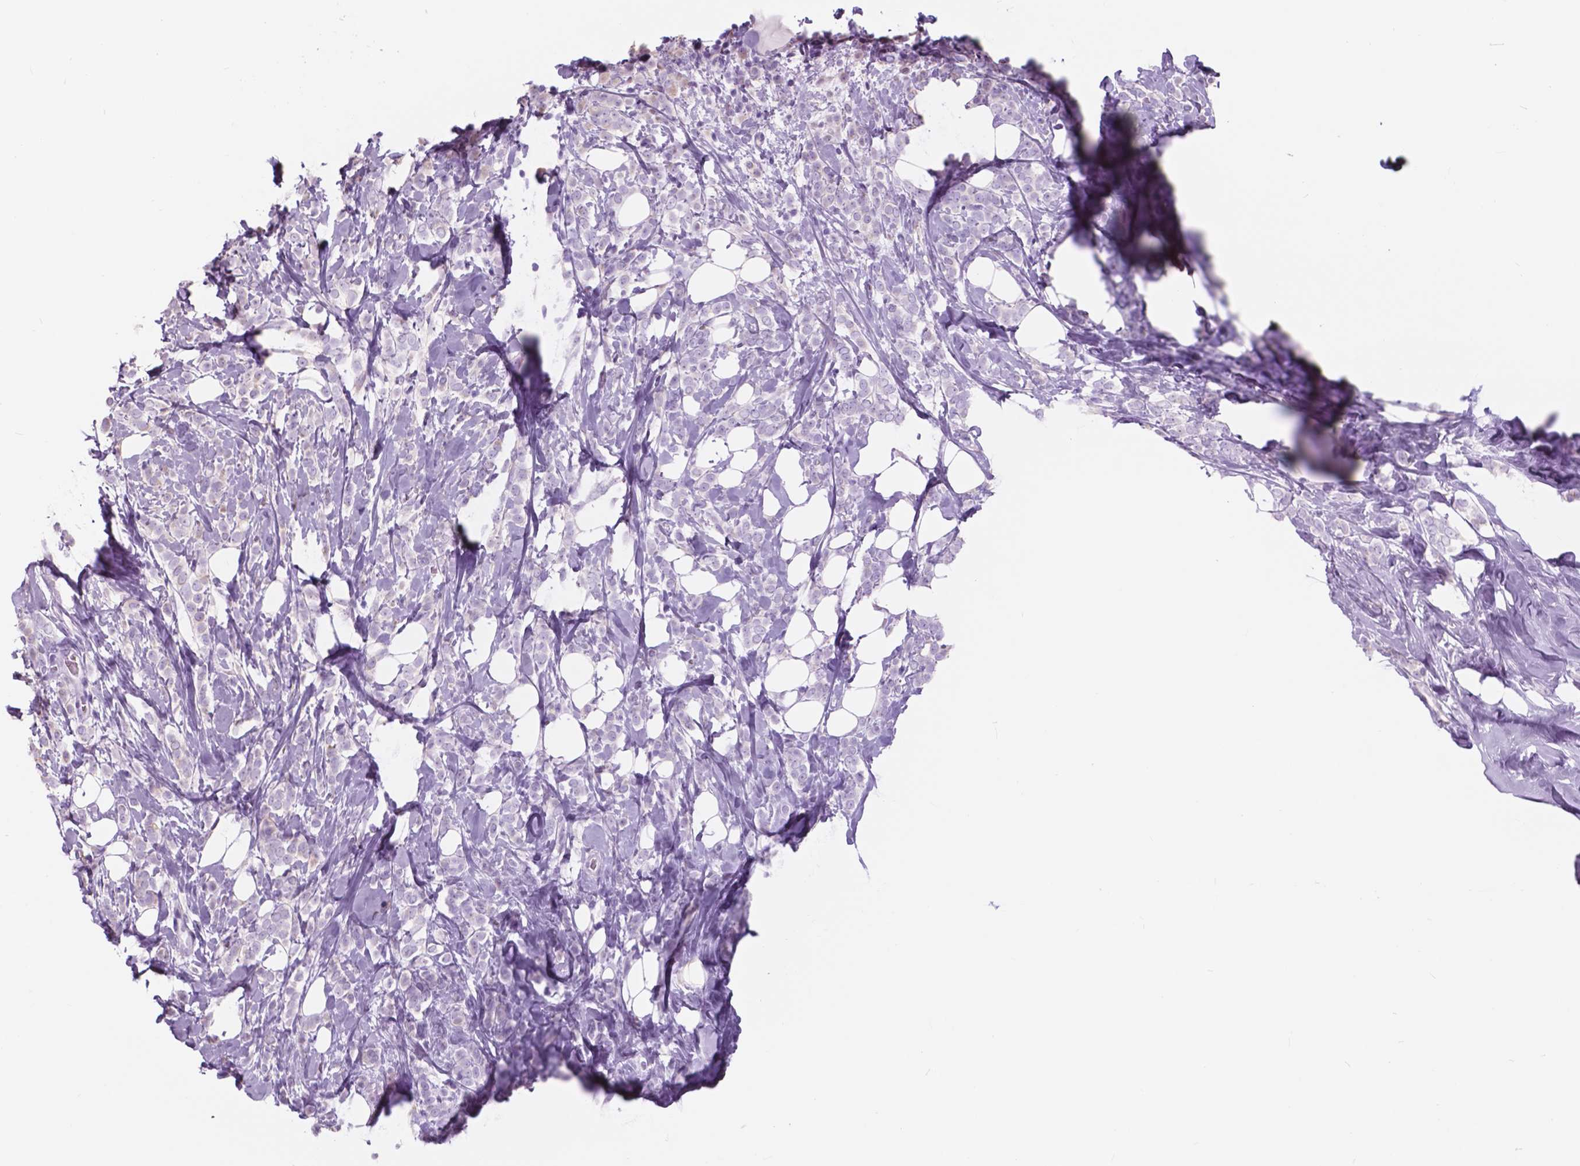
{"staining": {"intensity": "negative", "quantity": "none", "location": "none"}, "tissue": "breast cancer", "cell_type": "Tumor cells", "image_type": "cancer", "snomed": [{"axis": "morphology", "description": "Lobular carcinoma"}, {"axis": "topography", "description": "Breast"}], "caption": "The IHC photomicrograph has no significant positivity in tumor cells of breast cancer (lobular carcinoma) tissue. (DAB (3,3'-diaminobenzidine) immunohistochemistry (IHC), high magnification).", "gene": "FXYD2", "patient": {"sex": "female", "age": 49}}